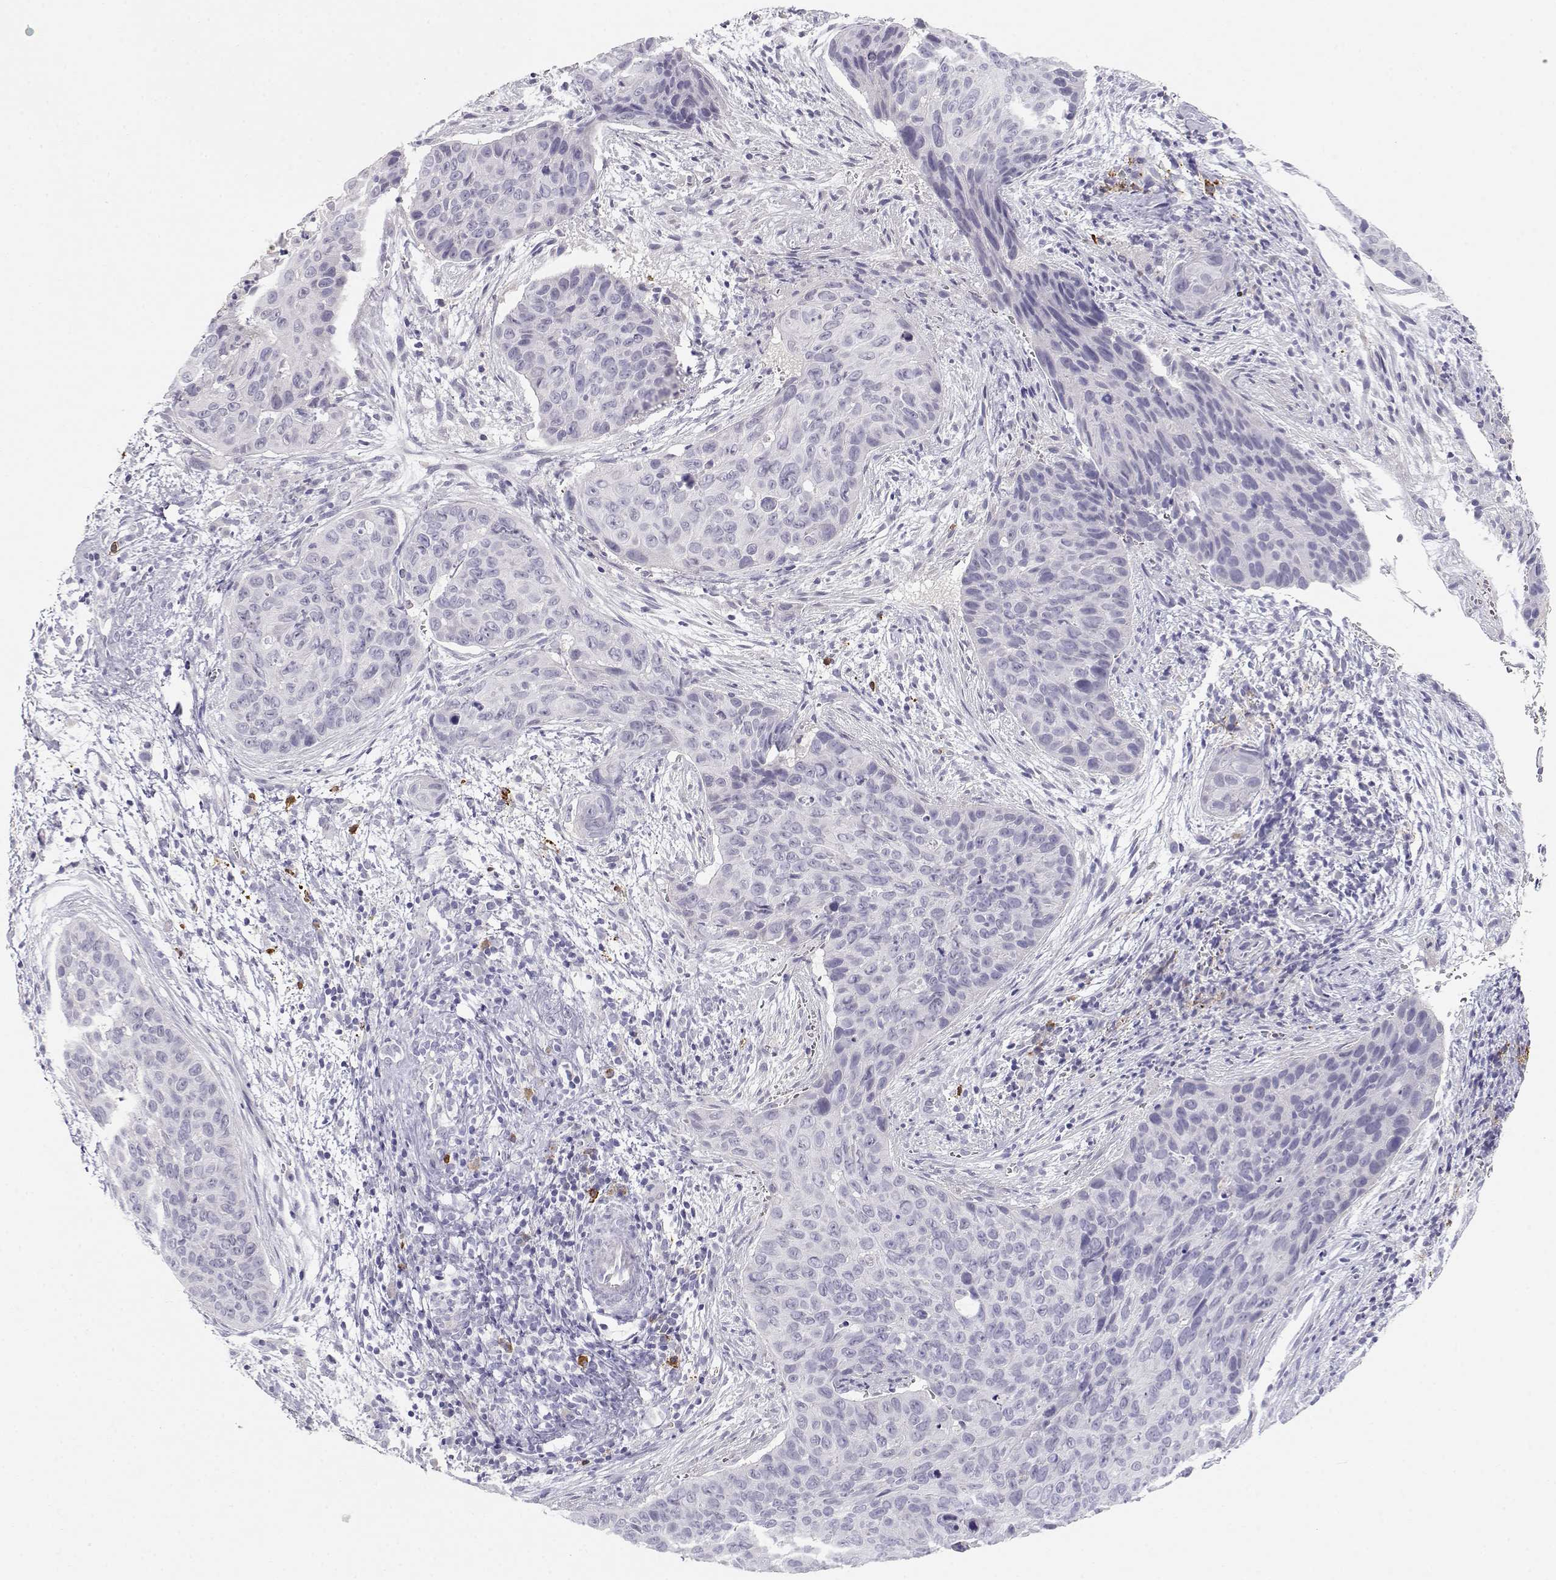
{"staining": {"intensity": "negative", "quantity": "none", "location": "none"}, "tissue": "cervical cancer", "cell_type": "Tumor cells", "image_type": "cancer", "snomed": [{"axis": "morphology", "description": "Squamous cell carcinoma, NOS"}, {"axis": "topography", "description": "Cervix"}], "caption": "Protein analysis of cervical squamous cell carcinoma shows no significant expression in tumor cells. Nuclei are stained in blue.", "gene": "CDHR1", "patient": {"sex": "female", "age": 35}}